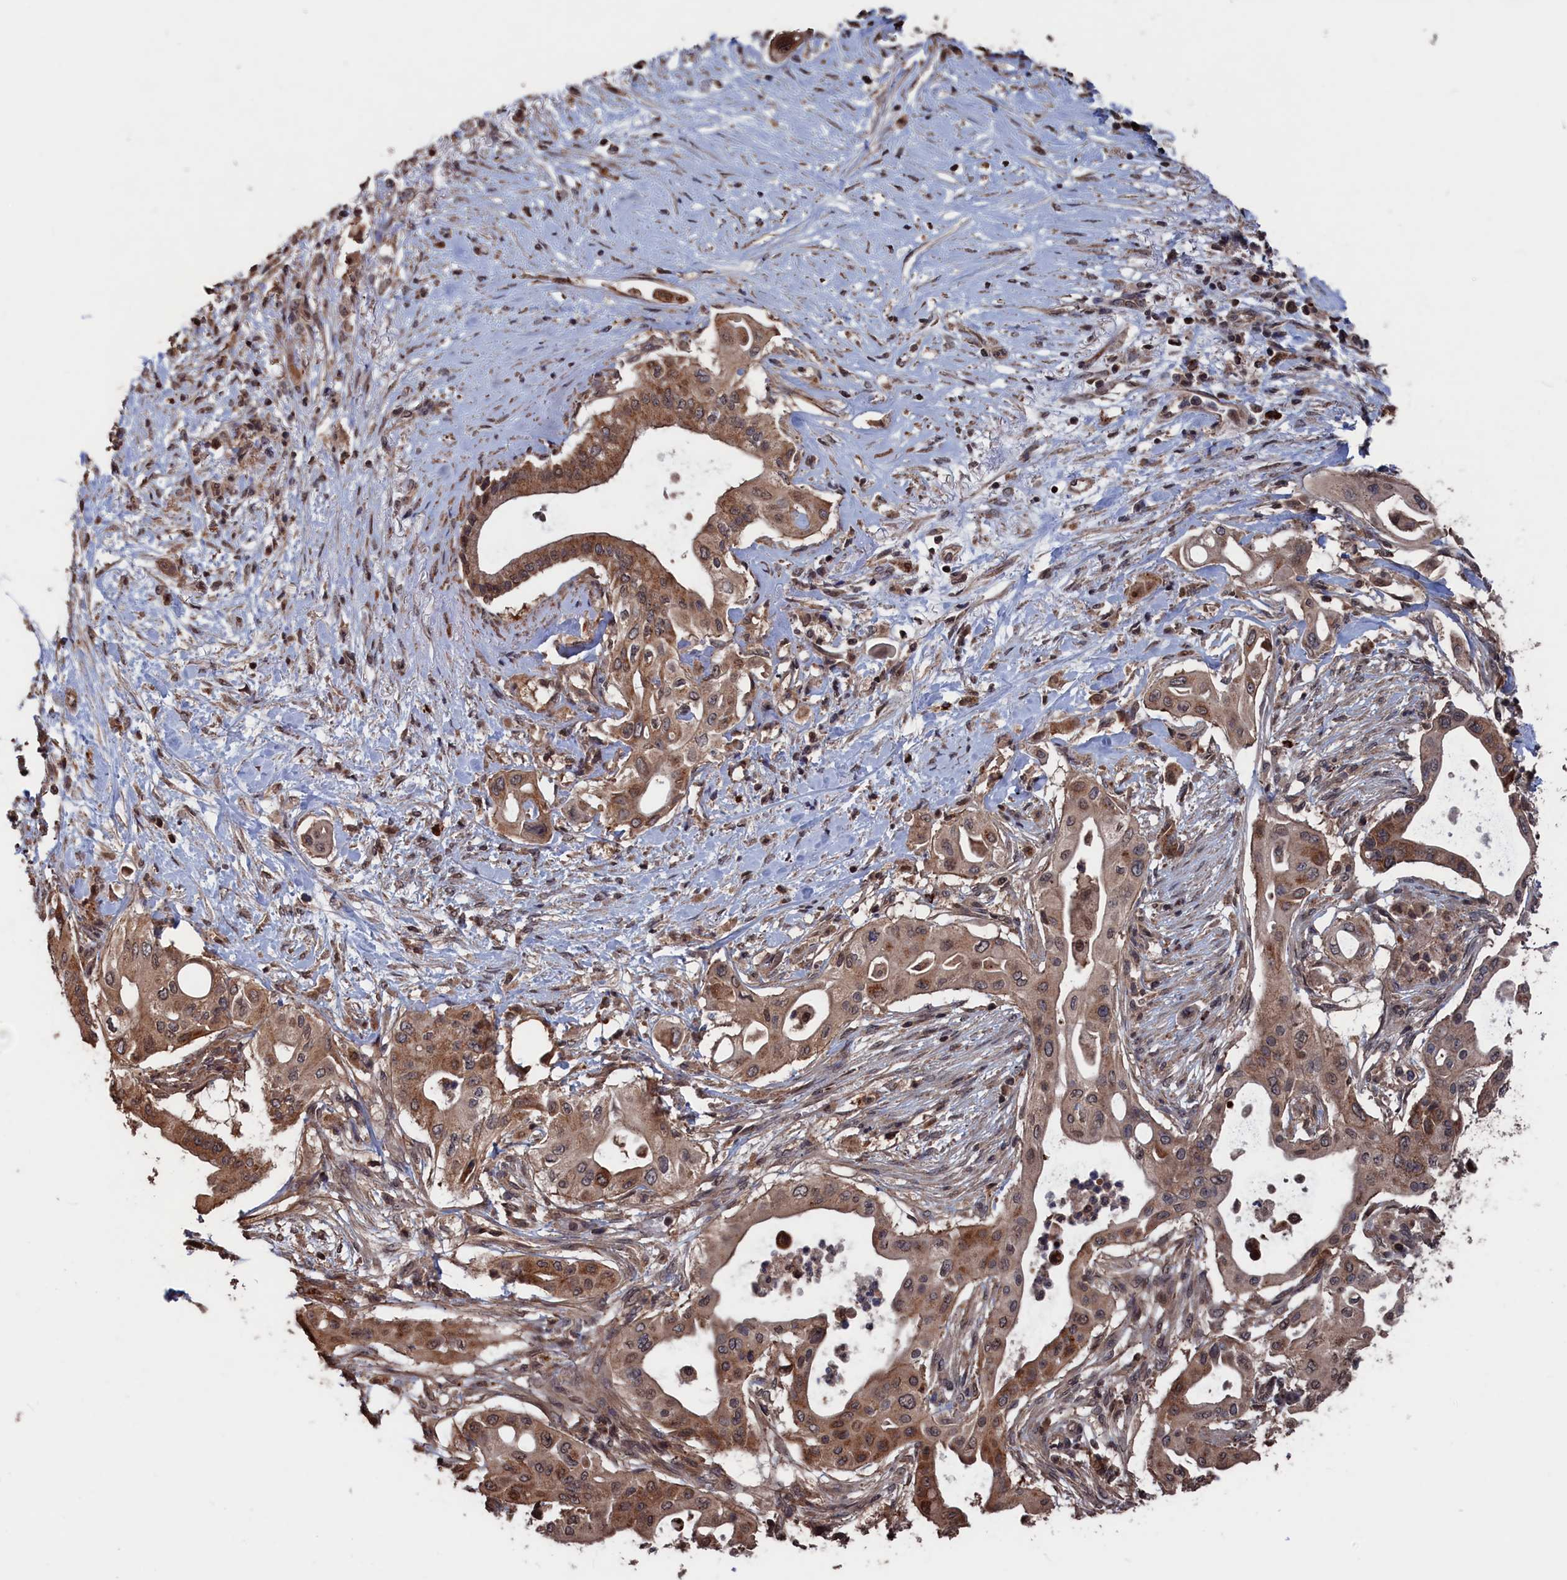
{"staining": {"intensity": "moderate", "quantity": ">75%", "location": "cytoplasmic/membranous,nuclear"}, "tissue": "pancreatic cancer", "cell_type": "Tumor cells", "image_type": "cancer", "snomed": [{"axis": "morphology", "description": "Adenocarcinoma, NOS"}, {"axis": "topography", "description": "Pancreas"}], "caption": "Pancreatic adenocarcinoma stained with immunohistochemistry (IHC) shows moderate cytoplasmic/membranous and nuclear staining in about >75% of tumor cells.", "gene": "PDE12", "patient": {"sex": "male", "age": 68}}